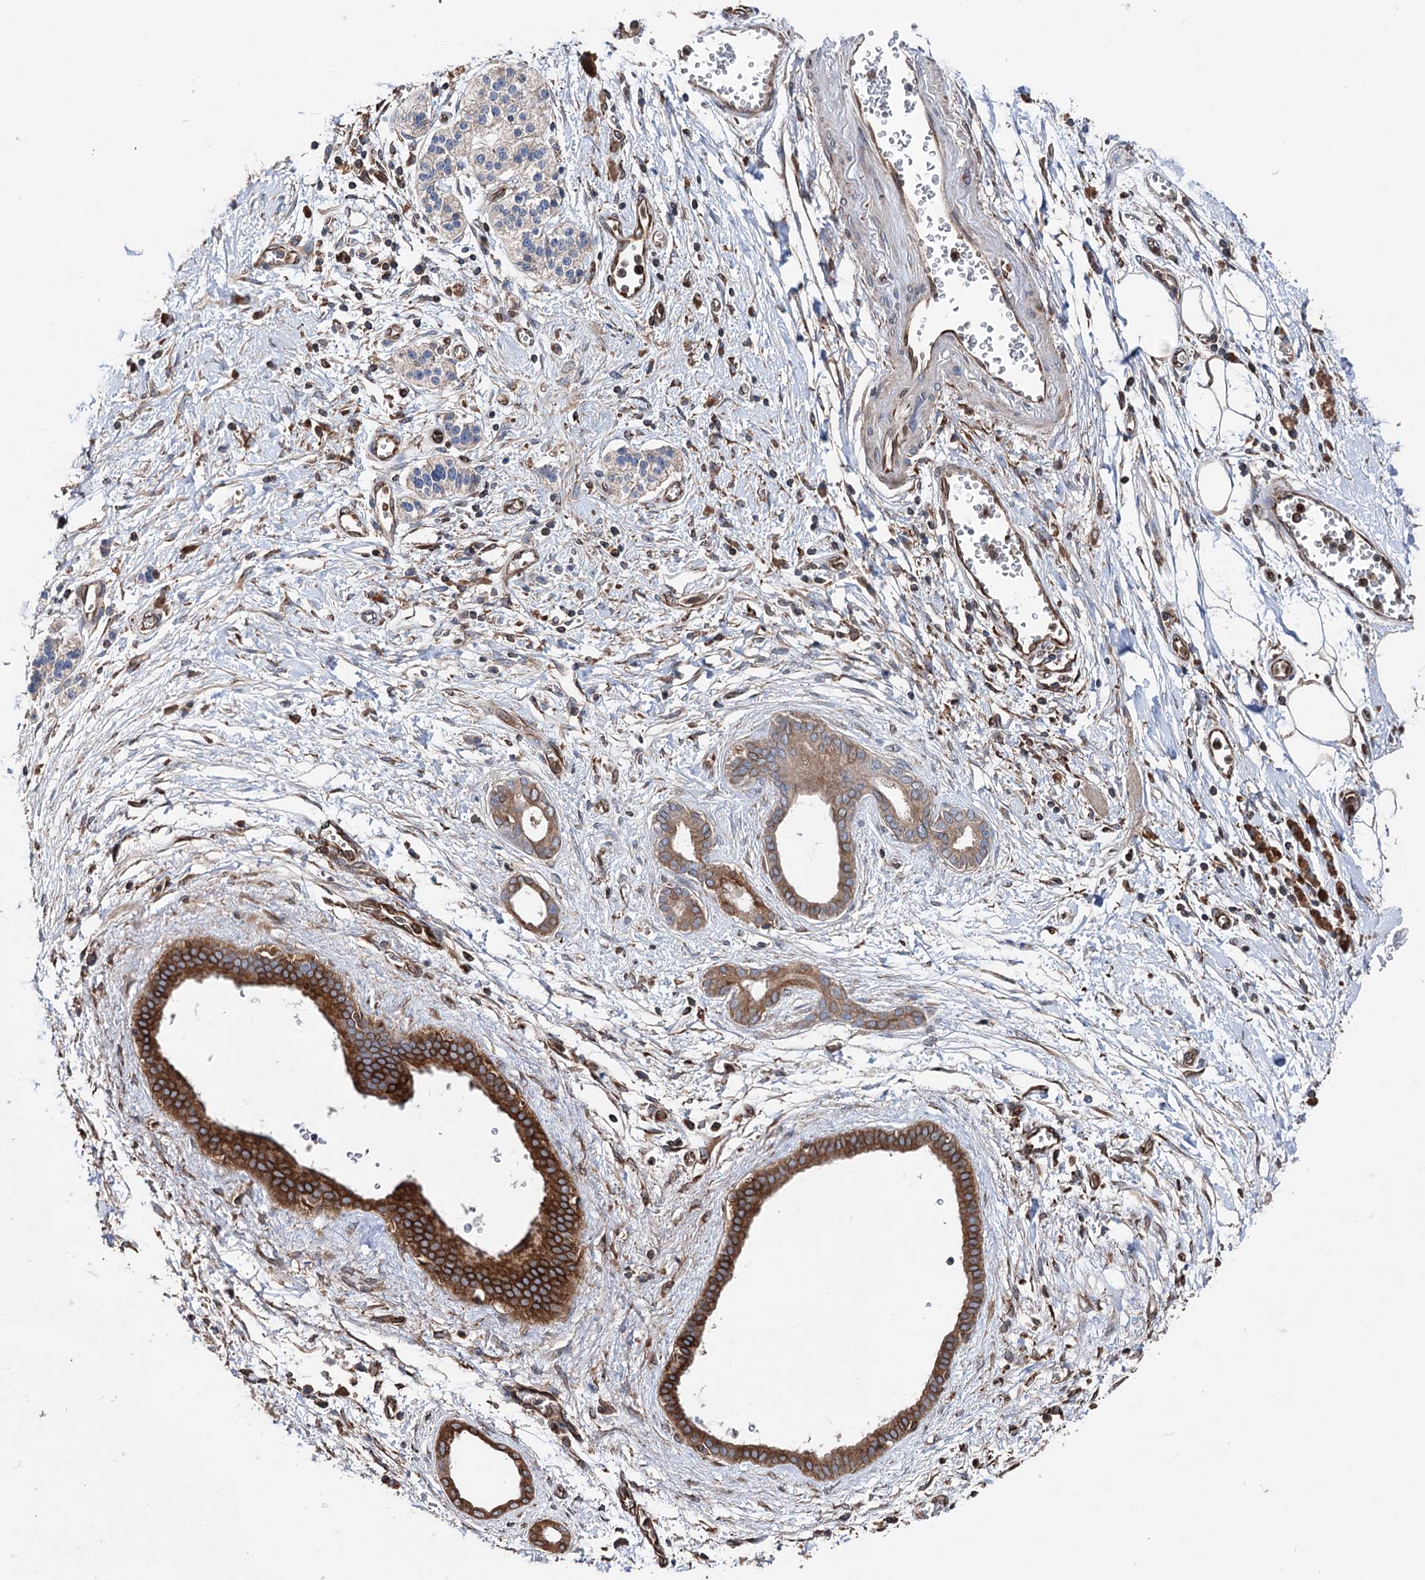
{"staining": {"intensity": "moderate", "quantity": "25%-75%", "location": "cytoplasmic/membranous"}, "tissue": "adipose tissue", "cell_type": "Adipocytes", "image_type": "normal", "snomed": [{"axis": "morphology", "description": "Normal tissue, NOS"}, {"axis": "morphology", "description": "Adenocarcinoma, NOS"}, {"axis": "topography", "description": "Pancreas"}, {"axis": "topography", "description": "Peripheral nerve tissue"}], "caption": "Benign adipose tissue demonstrates moderate cytoplasmic/membranous staining in about 25%-75% of adipocytes.", "gene": "STING1", "patient": {"sex": "male", "age": 59}}